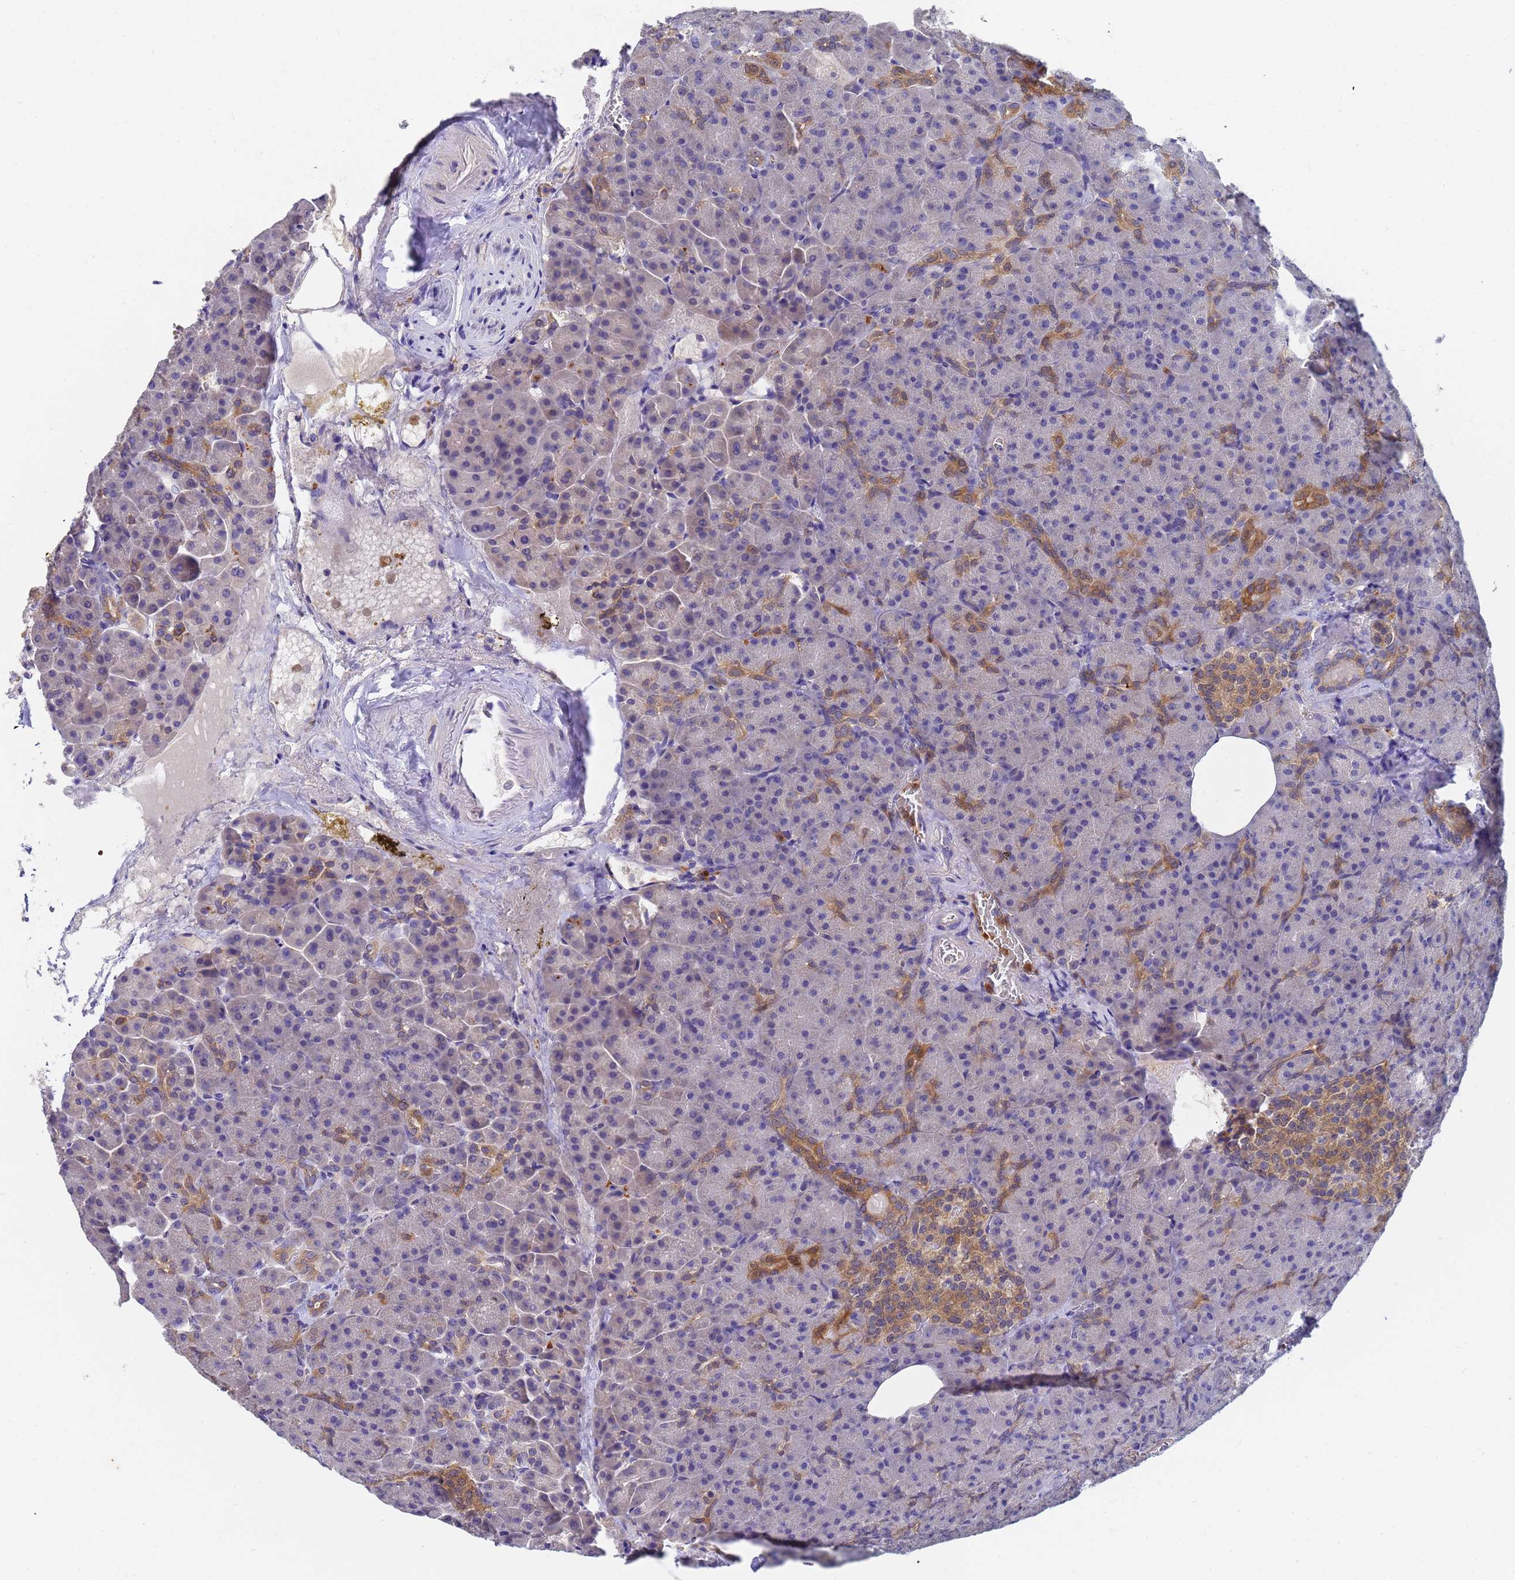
{"staining": {"intensity": "moderate", "quantity": "<25%", "location": "cytoplasmic/membranous"}, "tissue": "pancreas", "cell_type": "Exocrine glandular cells", "image_type": "normal", "snomed": [{"axis": "morphology", "description": "Normal tissue, NOS"}, {"axis": "topography", "description": "Pancreas"}], "caption": "Pancreas stained for a protein (brown) exhibits moderate cytoplasmic/membranous positive staining in approximately <25% of exocrine glandular cells.", "gene": "TTLL11", "patient": {"sex": "female", "age": 74}}